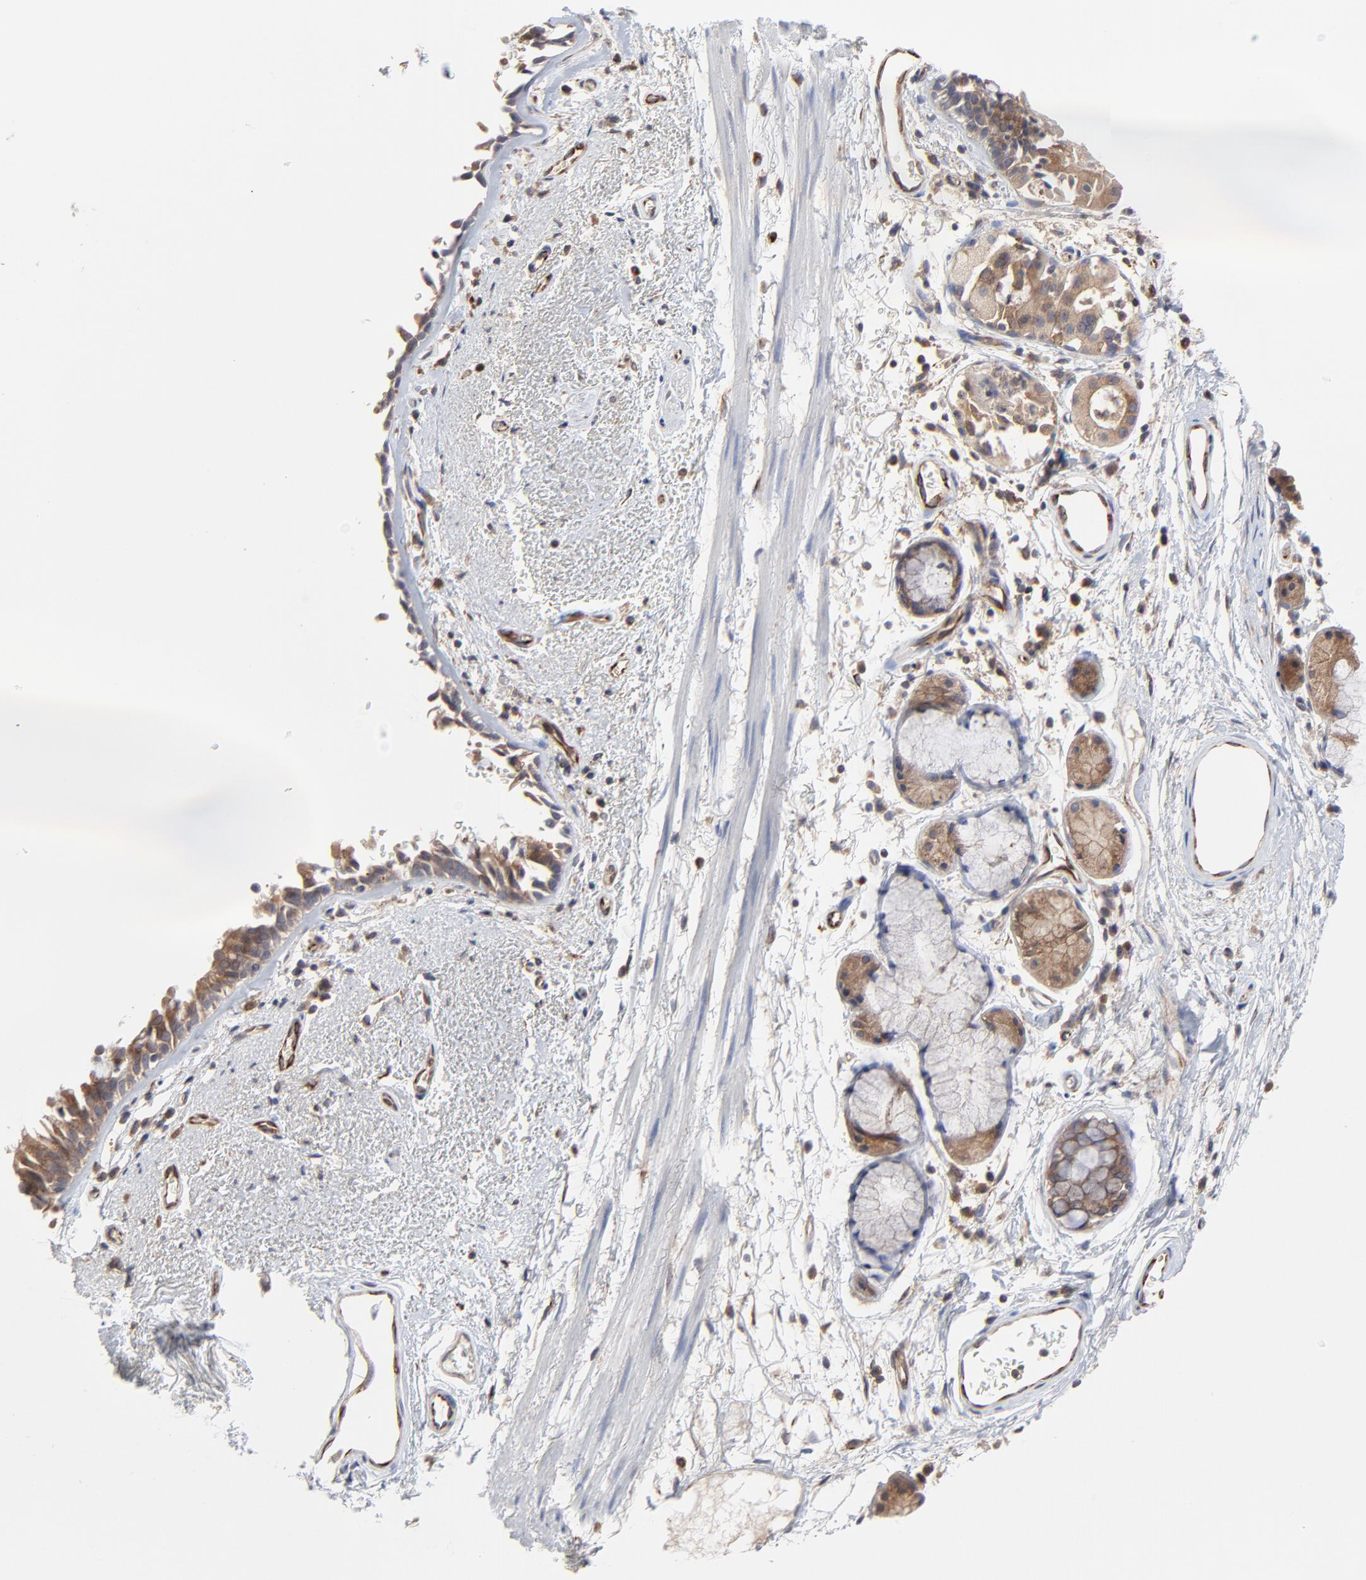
{"staining": {"intensity": "strong", "quantity": ">75%", "location": "cytoplasmic/membranous"}, "tissue": "bronchus", "cell_type": "Respiratory epithelial cells", "image_type": "normal", "snomed": [{"axis": "morphology", "description": "Normal tissue, NOS"}, {"axis": "morphology", "description": "Adenocarcinoma, NOS"}, {"axis": "topography", "description": "Bronchus"}, {"axis": "topography", "description": "Lung"}], "caption": "Bronchus stained with DAB immunohistochemistry displays high levels of strong cytoplasmic/membranous expression in about >75% of respiratory epithelial cells. The staining was performed using DAB, with brown indicating positive protein expression. Nuclei are stained blue with hematoxylin.", "gene": "RAB9A", "patient": {"sex": "male", "age": 71}}